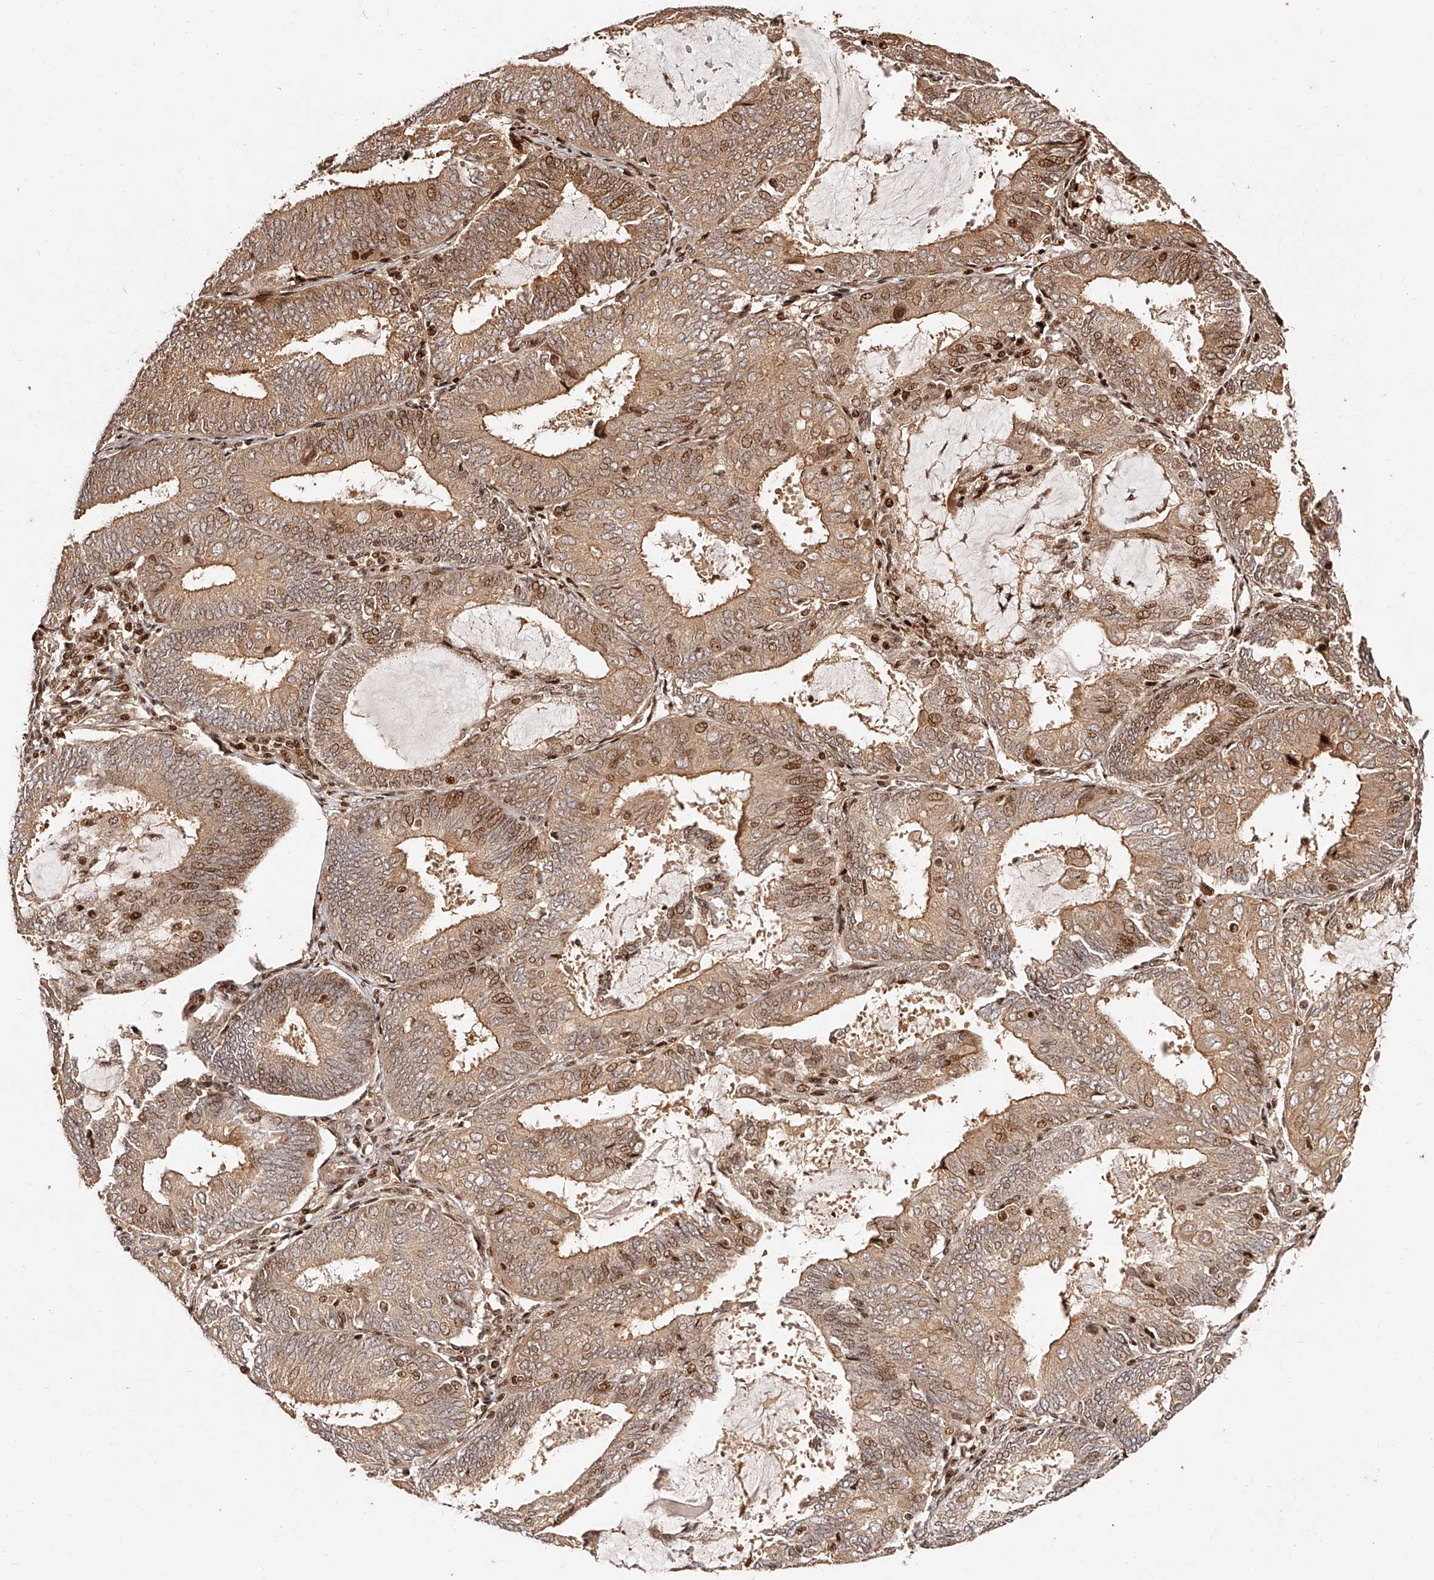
{"staining": {"intensity": "moderate", "quantity": ">75%", "location": "cytoplasmic/membranous,nuclear"}, "tissue": "endometrial cancer", "cell_type": "Tumor cells", "image_type": "cancer", "snomed": [{"axis": "morphology", "description": "Adenocarcinoma, NOS"}, {"axis": "topography", "description": "Endometrium"}], "caption": "Immunohistochemistry (IHC) of endometrial adenocarcinoma exhibits medium levels of moderate cytoplasmic/membranous and nuclear positivity in about >75% of tumor cells.", "gene": "PFDN2", "patient": {"sex": "female", "age": 81}}